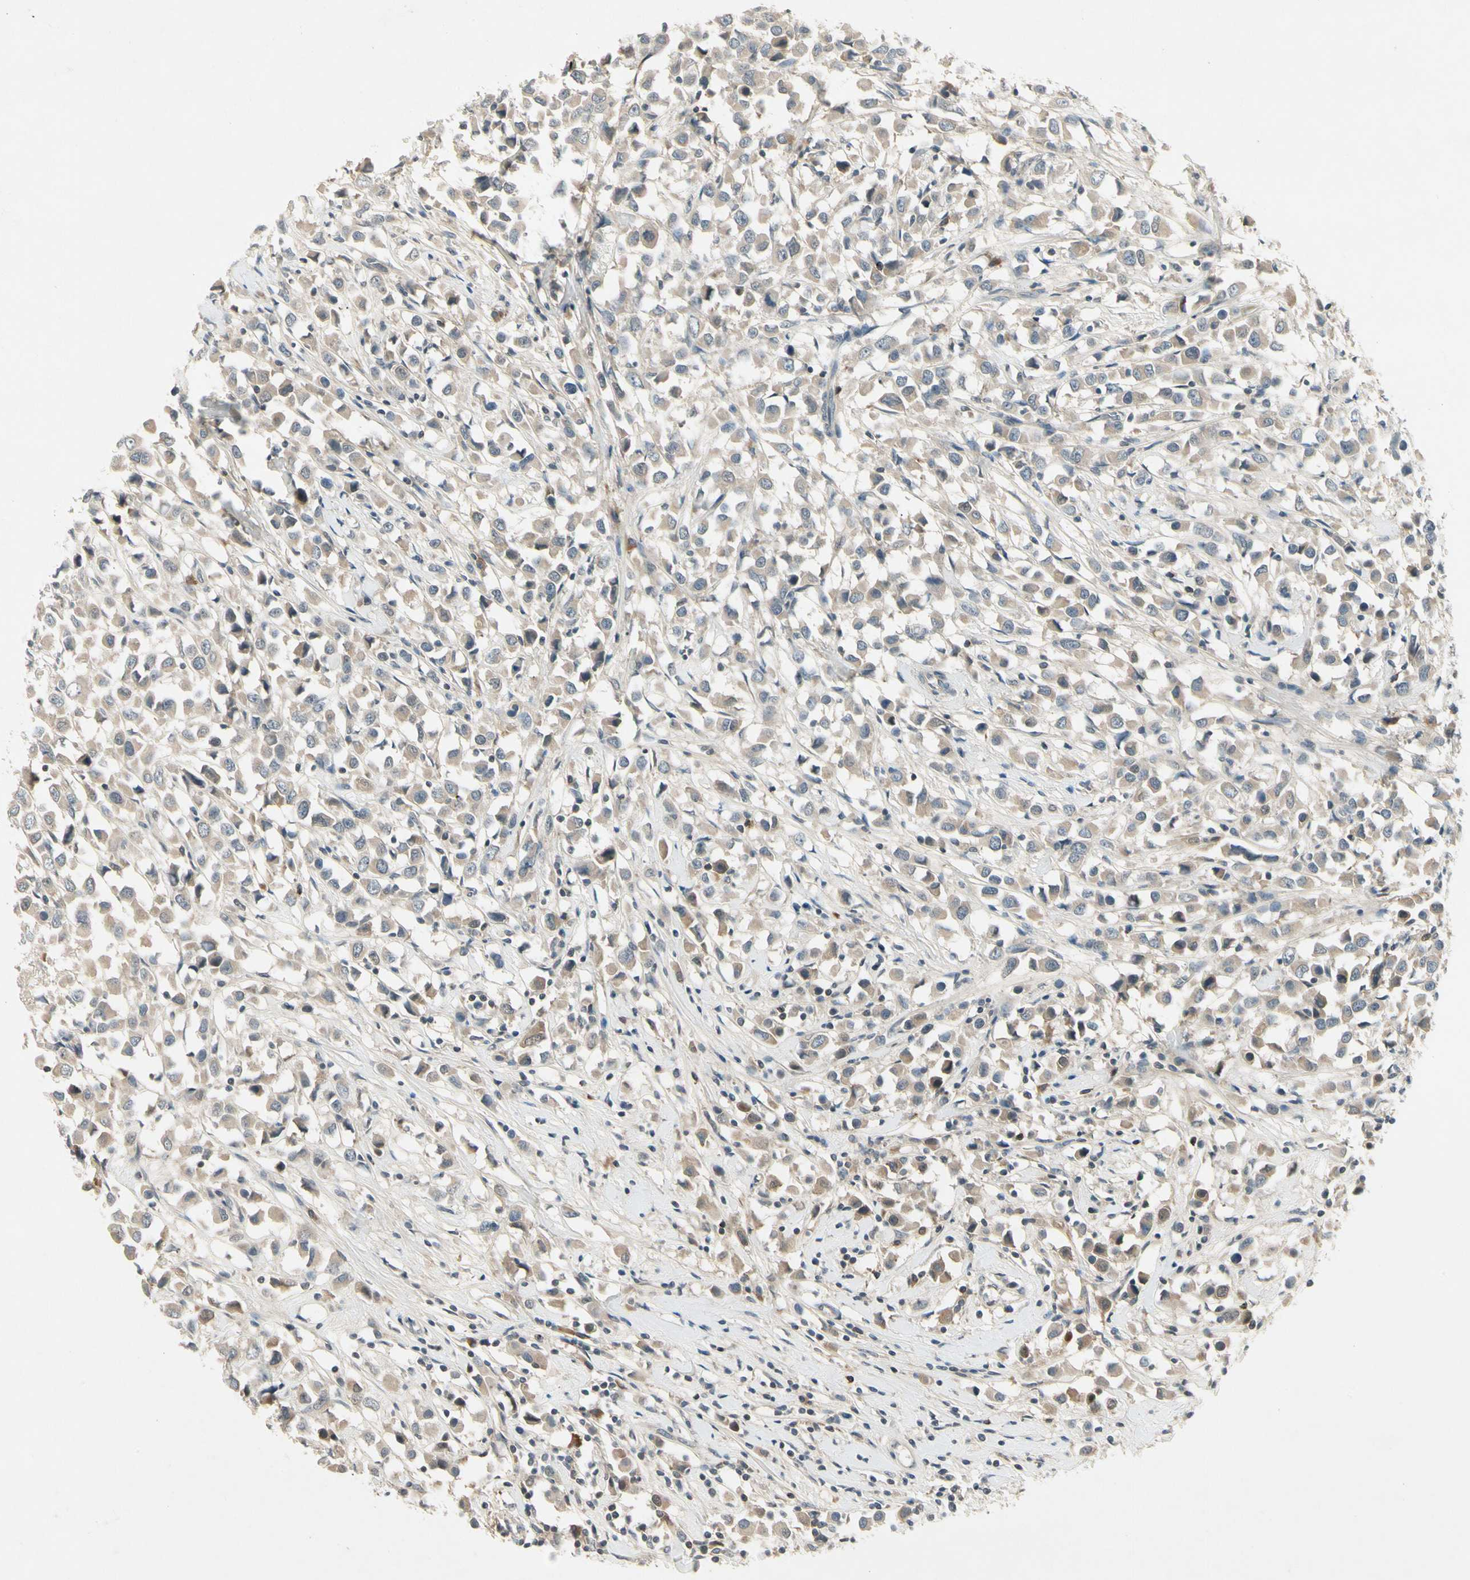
{"staining": {"intensity": "weak", "quantity": ">75%", "location": "cytoplasmic/membranous"}, "tissue": "breast cancer", "cell_type": "Tumor cells", "image_type": "cancer", "snomed": [{"axis": "morphology", "description": "Duct carcinoma"}, {"axis": "topography", "description": "Breast"}], "caption": "Immunohistochemical staining of human breast cancer (intraductal carcinoma) displays weak cytoplasmic/membranous protein staining in about >75% of tumor cells.", "gene": "CCL4", "patient": {"sex": "female", "age": 61}}